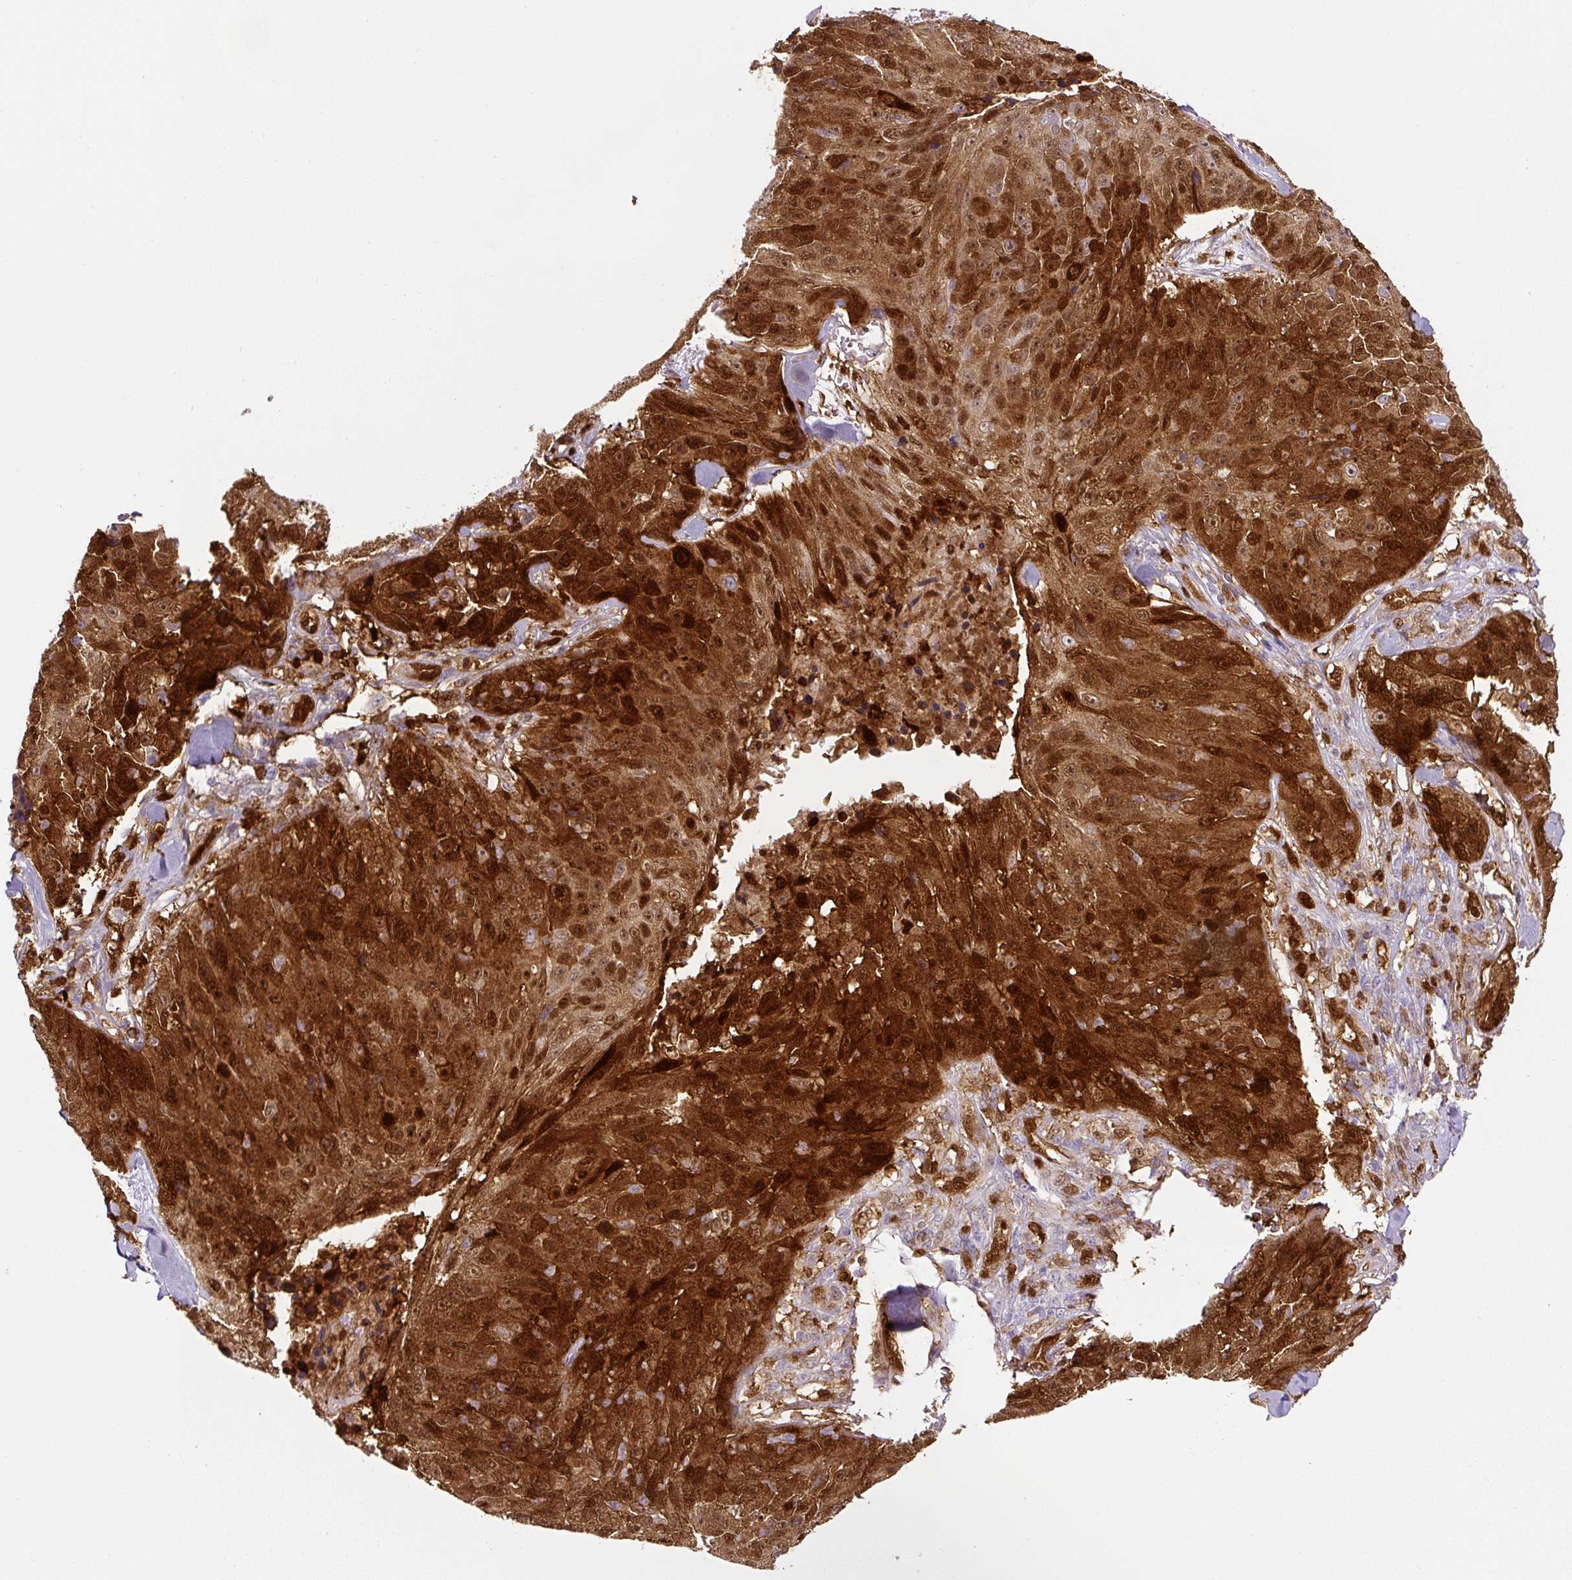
{"staining": {"intensity": "strong", "quantity": ">75%", "location": "cytoplasmic/membranous,nuclear"}, "tissue": "skin cancer", "cell_type": "Tumor cells", "image_type": "cancer", "snomed": [{"axis": "morphology", "description": "Squamous cell carcinoma, NOS"}, {"axis": "topography", "description": "Skin"}], "caption": "Protein analysis of skin squamous cell carcinoma tissue demonstrates strong cytoplasmic/membranous and nuclear expression in about >75% of tumor cells.", "gene": "ANXA1", "patient": {"sex": "female", "age": 87}}